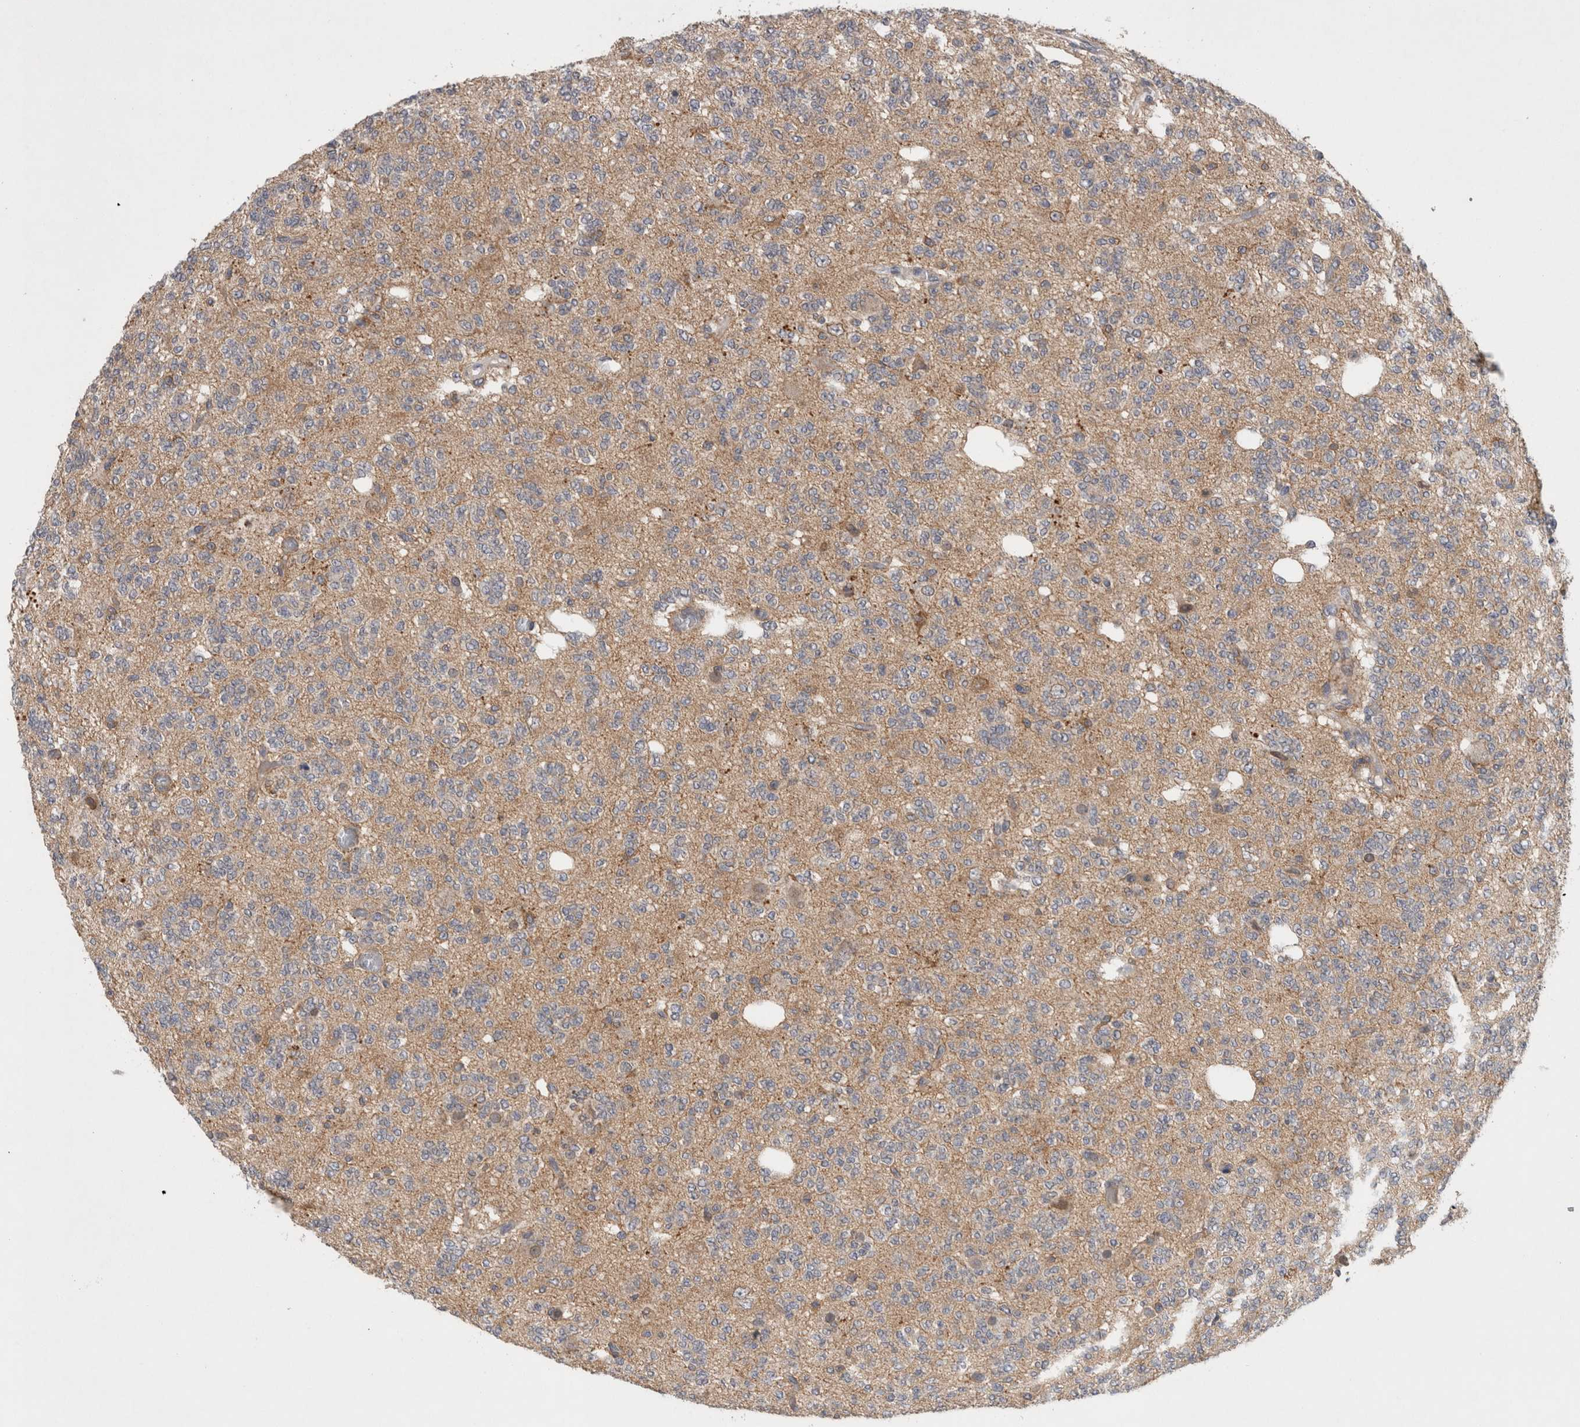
{"staining": {"intensity": "weak", "quantity": ">75%", "location": "cytoplasmic/membranous"}, "tissue": "glioma", "cell_type": "Tumor cells", "image_type": "cancer", "snomed": [{"axis": "morphology", "description": "Glioma, malignant, Low grade"}, {"axis": "topography", "description": "Brain"}], "caption": "Protein staining by immunohistochemistry demonstrates weak cytoplasmic/membranous expression in approximately >75% of tumor cells in malignant low-grade glioma. (Brightfield microscopy of DAB IHC at high magnification).", "gene": "SCARA5", "patient": {"sex": "male", "age": 38}}